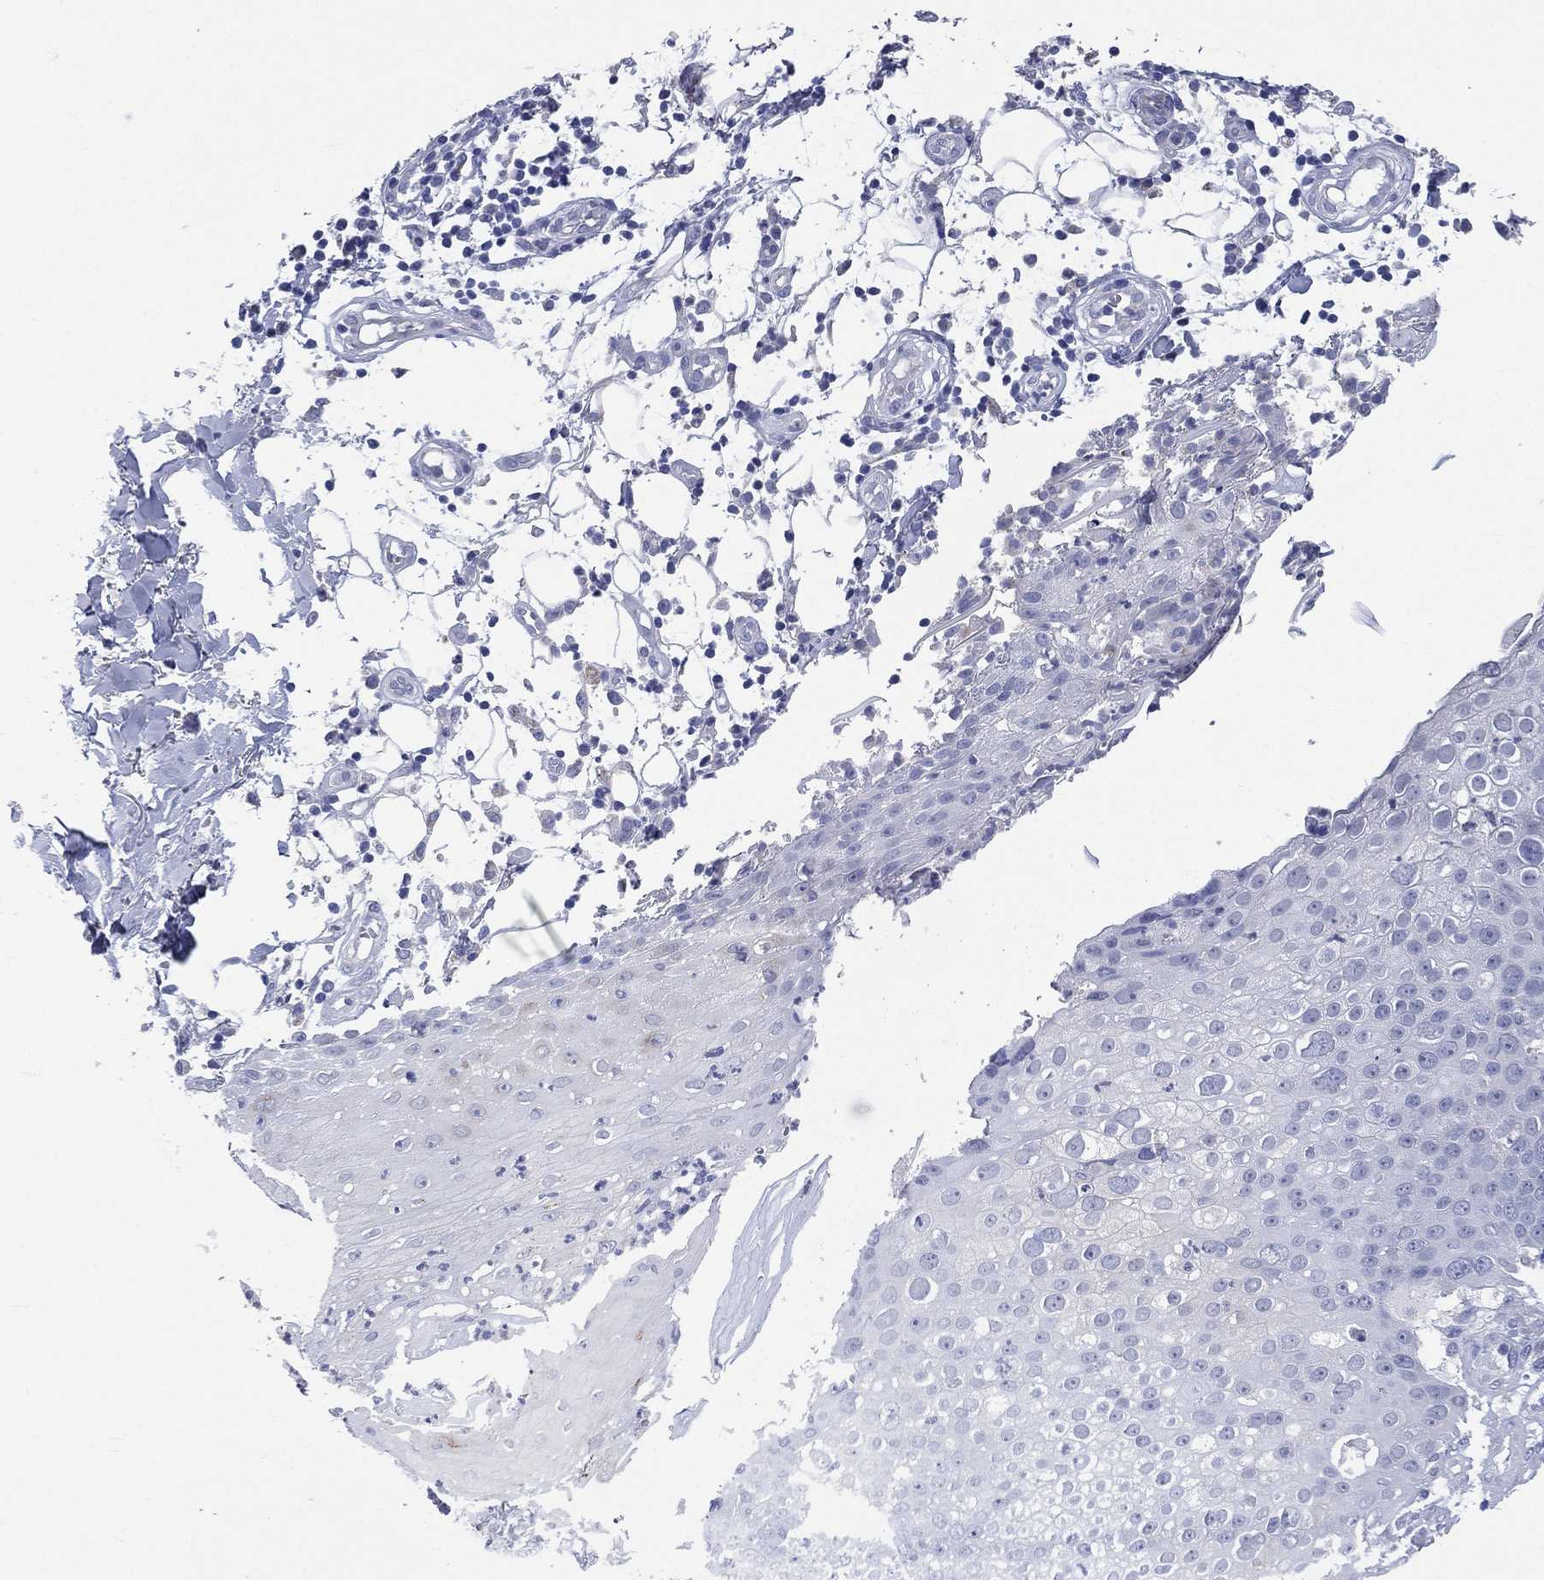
{"staining": {"intensity": "negative", "quantity": "none", "location": "none"}, "tissue": "skin cancer", "cell_type": "Tumor cells", "image_type": "cancer", "snomed": [{"axis": "morphology", "description": "Squamous cell carcinoma, NOS"}, {"axis": "topography", "description": "Skin"}], "caption": "Immunohistochemical staining of skin cancer (squamous cell carcinoma) displays no significant positivity in tumor cells.", "gene": "AKAP3", "patient": {"sex": "male", "age": 71}}